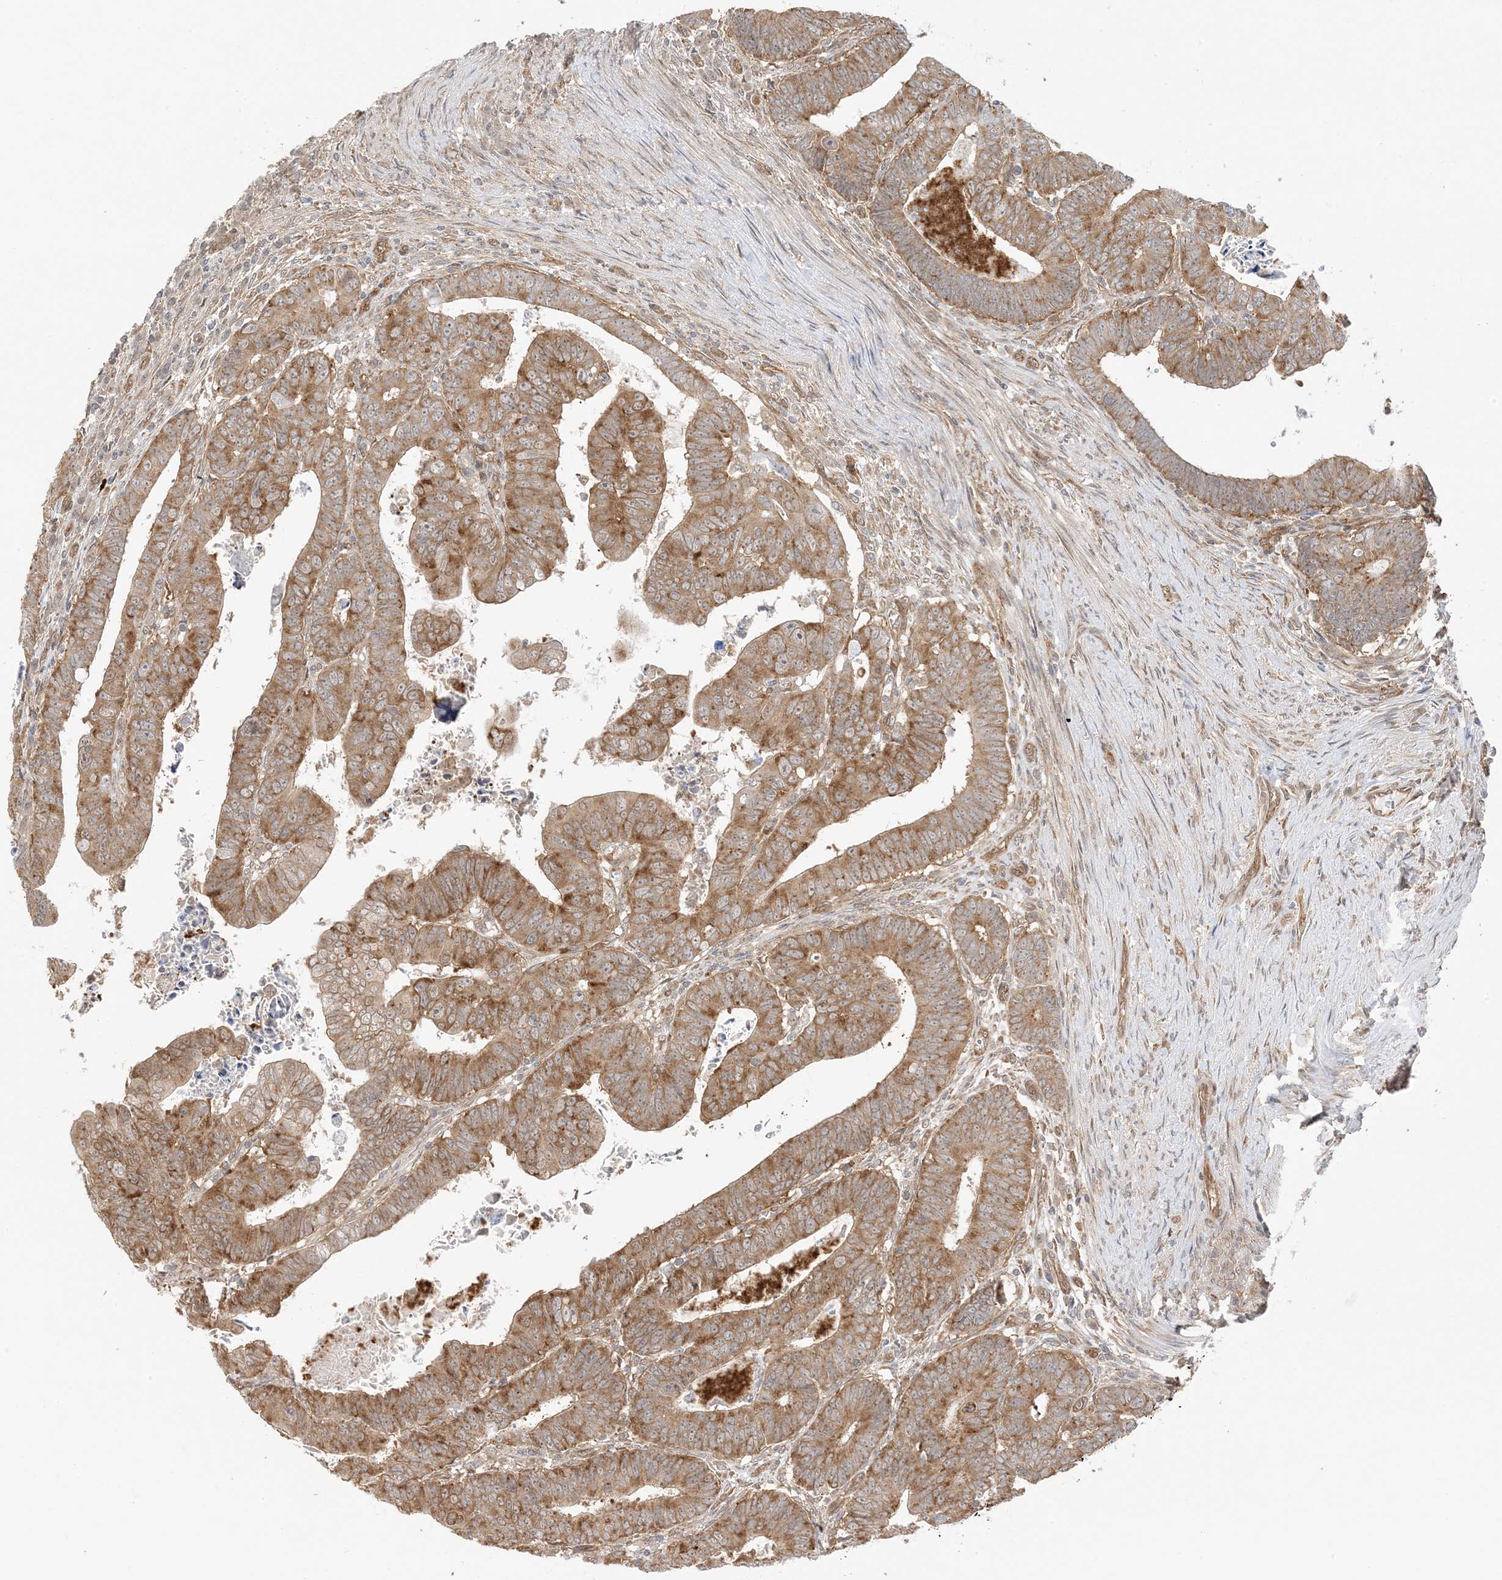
{"staining": {"intensity": "moderate", "quantity": ">75%", "location": "cytoplasmic/membranous"}, "tissue": "colorectal cancer", "cell_type": "Tumor cells", "image_type": "cancer", "snomed": [{"axis": "morphology", "description": "Normal tissue, NOS"}, {"axis": "morphology", "description": "Adenocarcinoma, NOS"}, {"axis": "topography", "description": "Rectum"}], "caption": "Brown immunohistochemical staining in adenocarcinoma (colorectal) displays moderate cytoplasmic/membranous staining in about >75% of tumor cells.", "gene": "UBAP2L", "patient": {"sex": "female", "age": 65}}